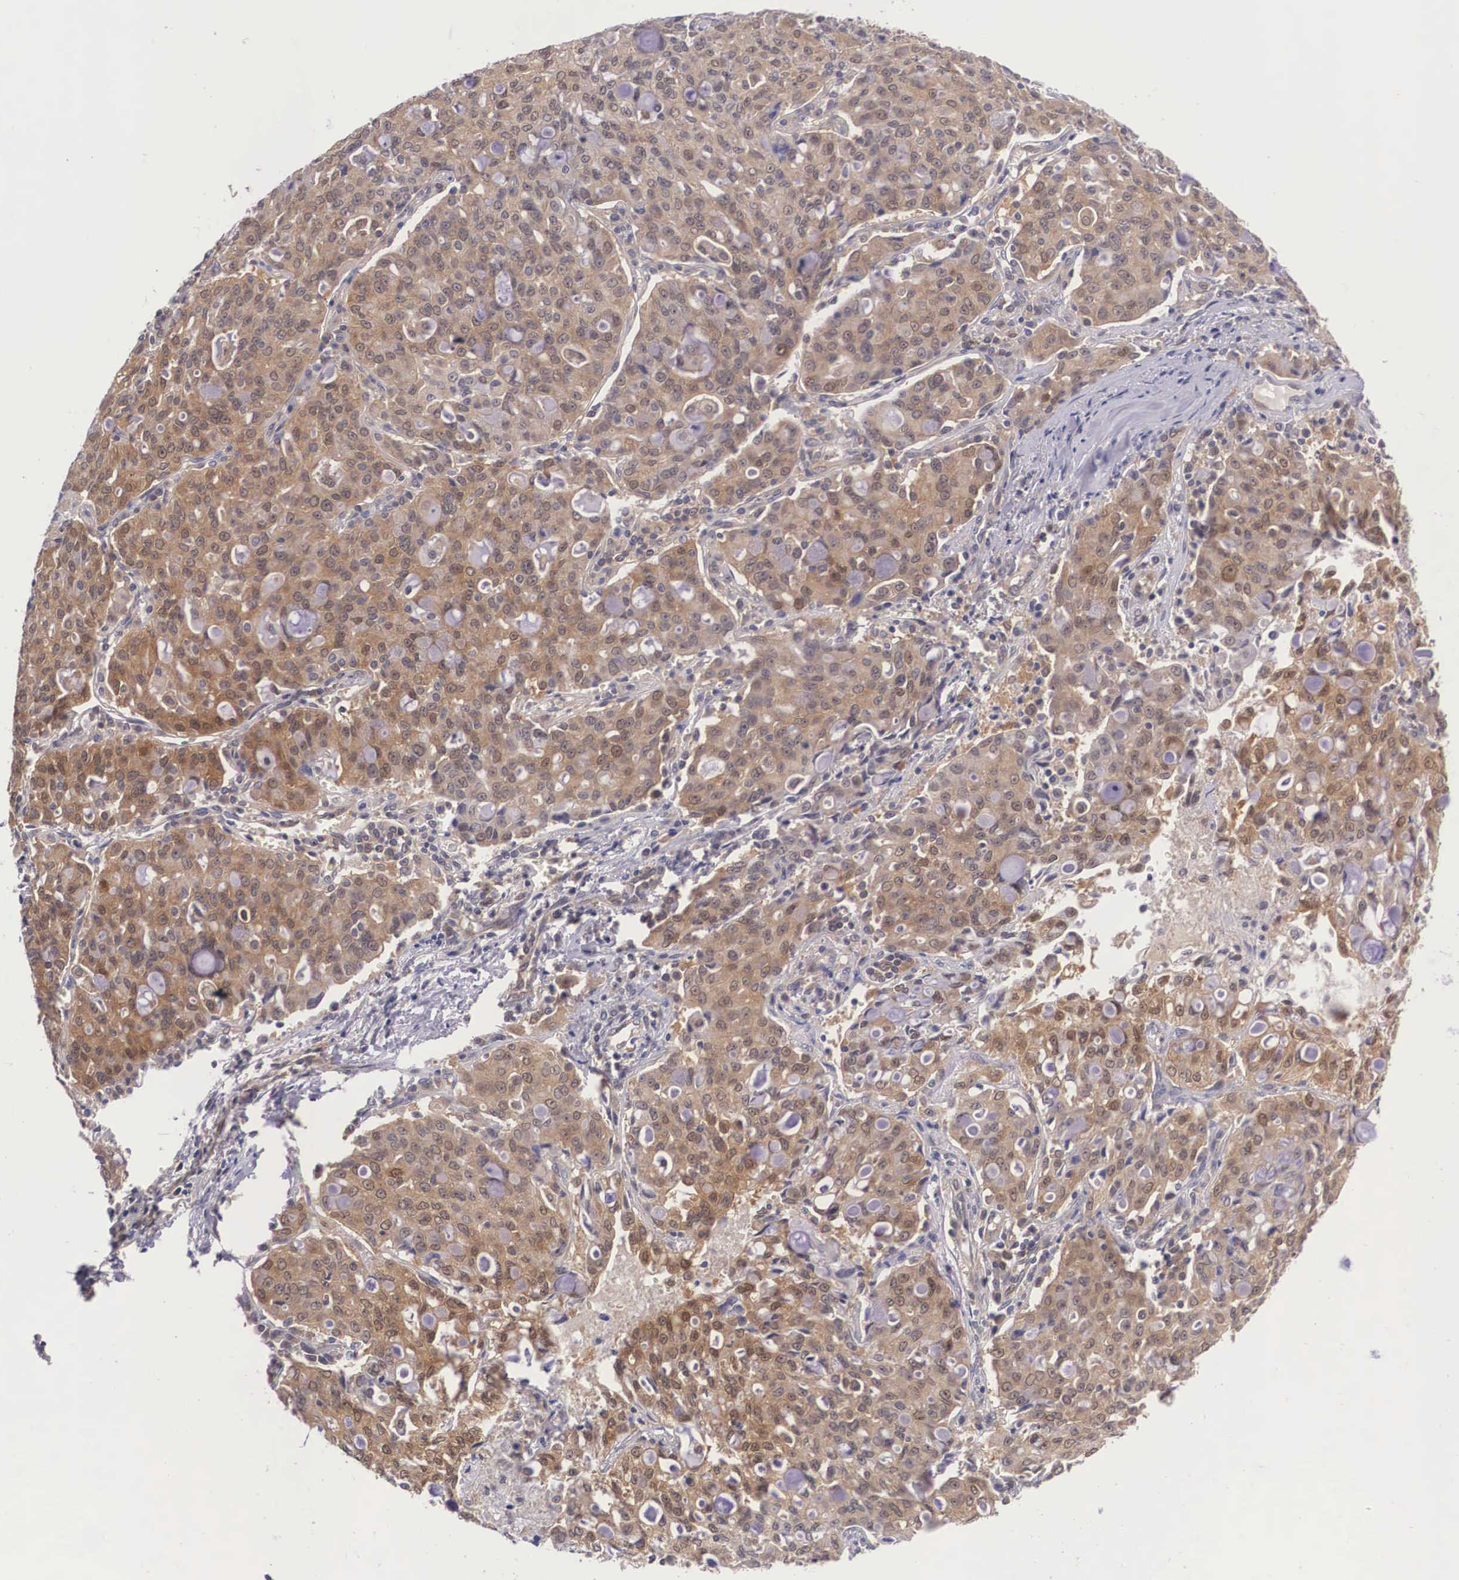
{"staining": {"intensity": "strong", "quantity": ">75%", "location": "cytoplasmic/membranous"}, "tissue": "lung cancer", "cell_type": "Tumor cells", "image_type": "cancer", "snomed": [{"axis": "morphology", "description": "Adenocarcinoma, NOS"}, {"axis": "topography", "description": "Lung"}], "caption": "Immunohistochemical staining of human adenocarcinoma (lung) reveals high levels of strong cytoplasmic/membranous protein positivity in about >75% of tumor cells.", "gene": "IGBP1", "patient": {"sex": "female", "age": 44}}